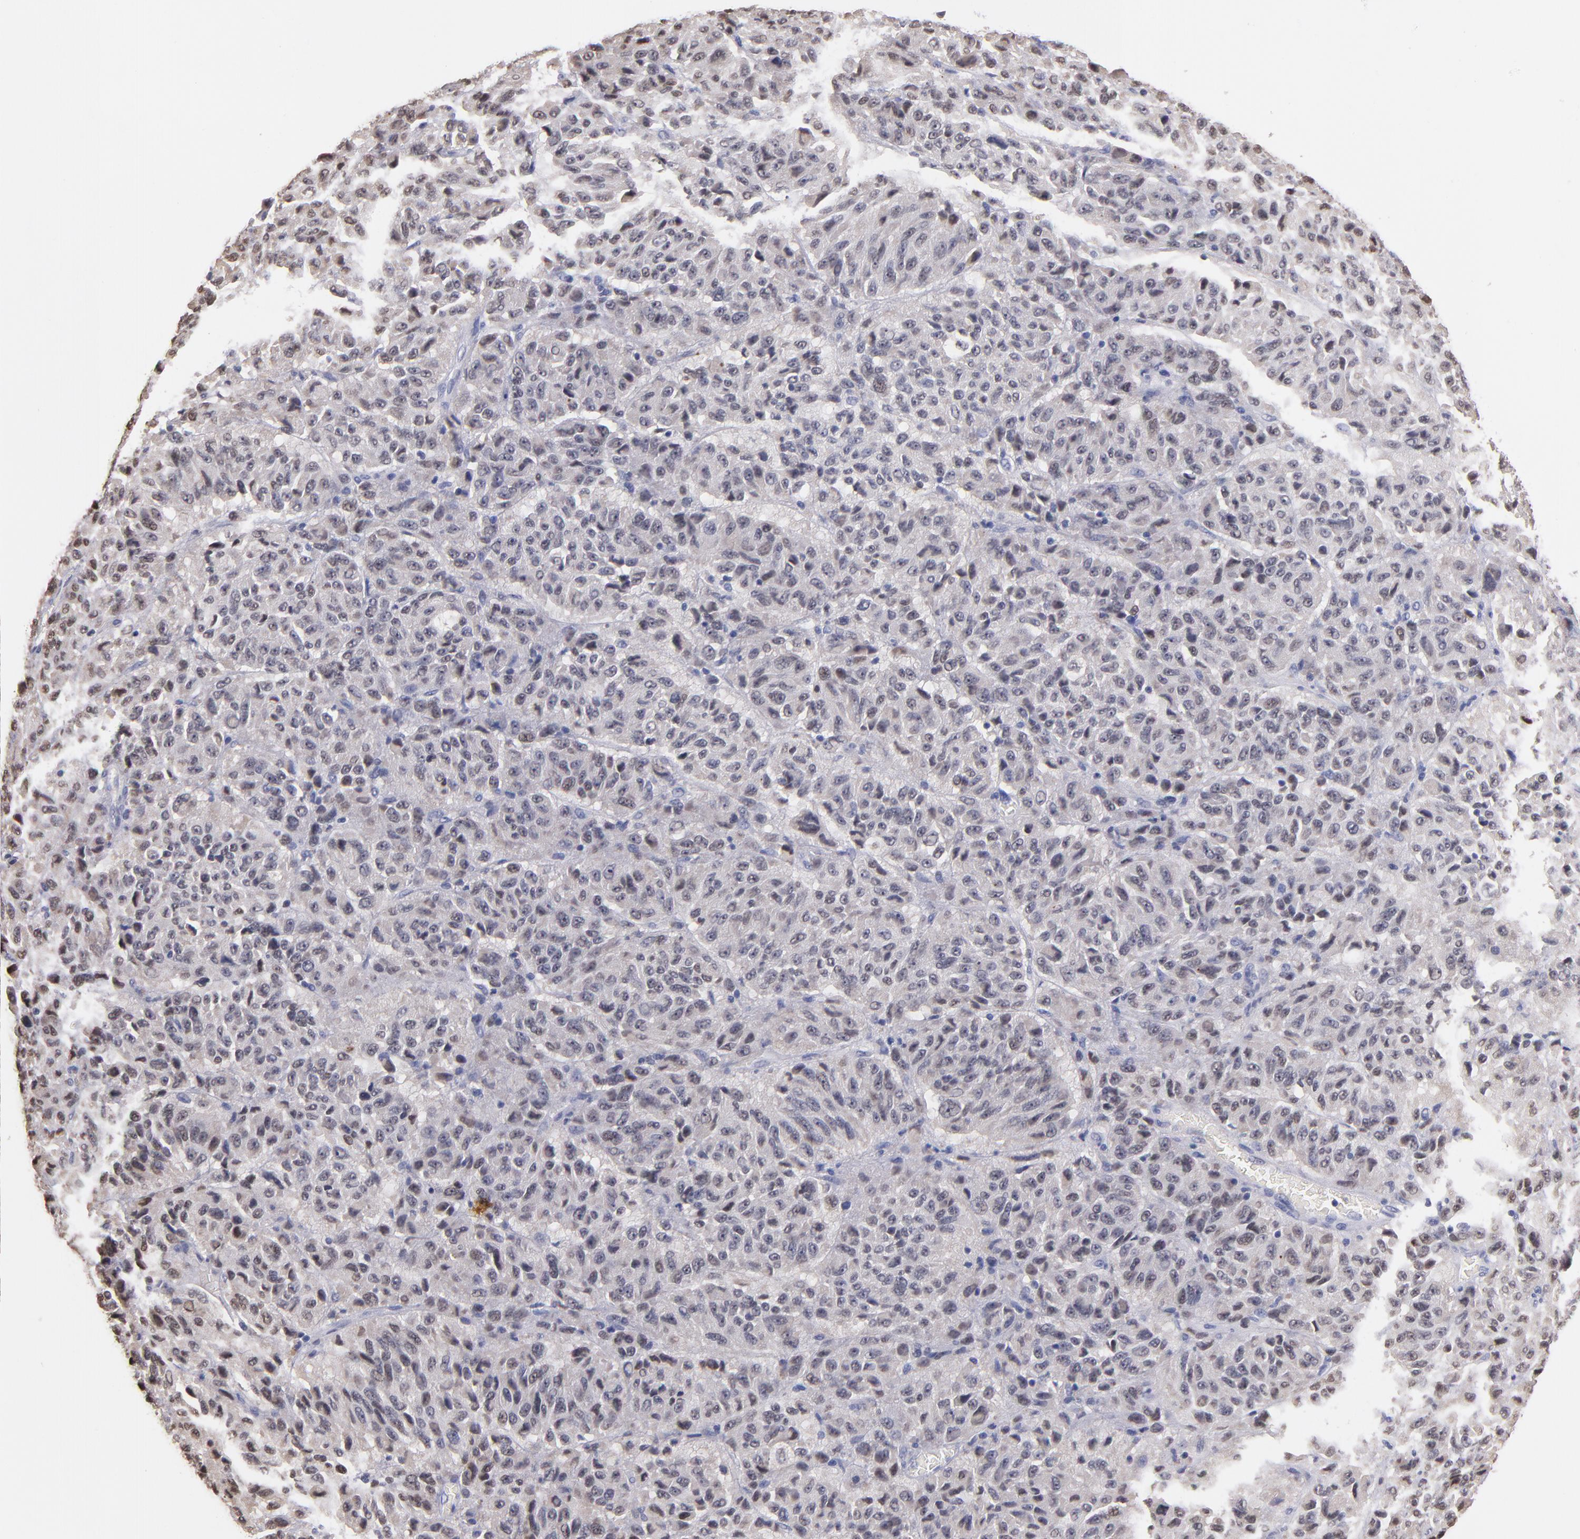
{"staining": {"intensity": "weak", "quantity": "<25%", "location": "nuclear"}, "tissue": "melanoma", "cell_type": "Tumor cells", "image_type": "cancer", "snomed": [{"axis": "morphology", "description": "Malignant melanoma, Metastatic site"}, {"axis": "topography", "description": "Lung"}], "caption": "This is an immunohistochemistry (IHC) histopathology image of malignant melanoma (metastatic site). There is no expression in tumor cells.", "gene": "SOX10", "patient": {"sex": "male", "age": 64}}